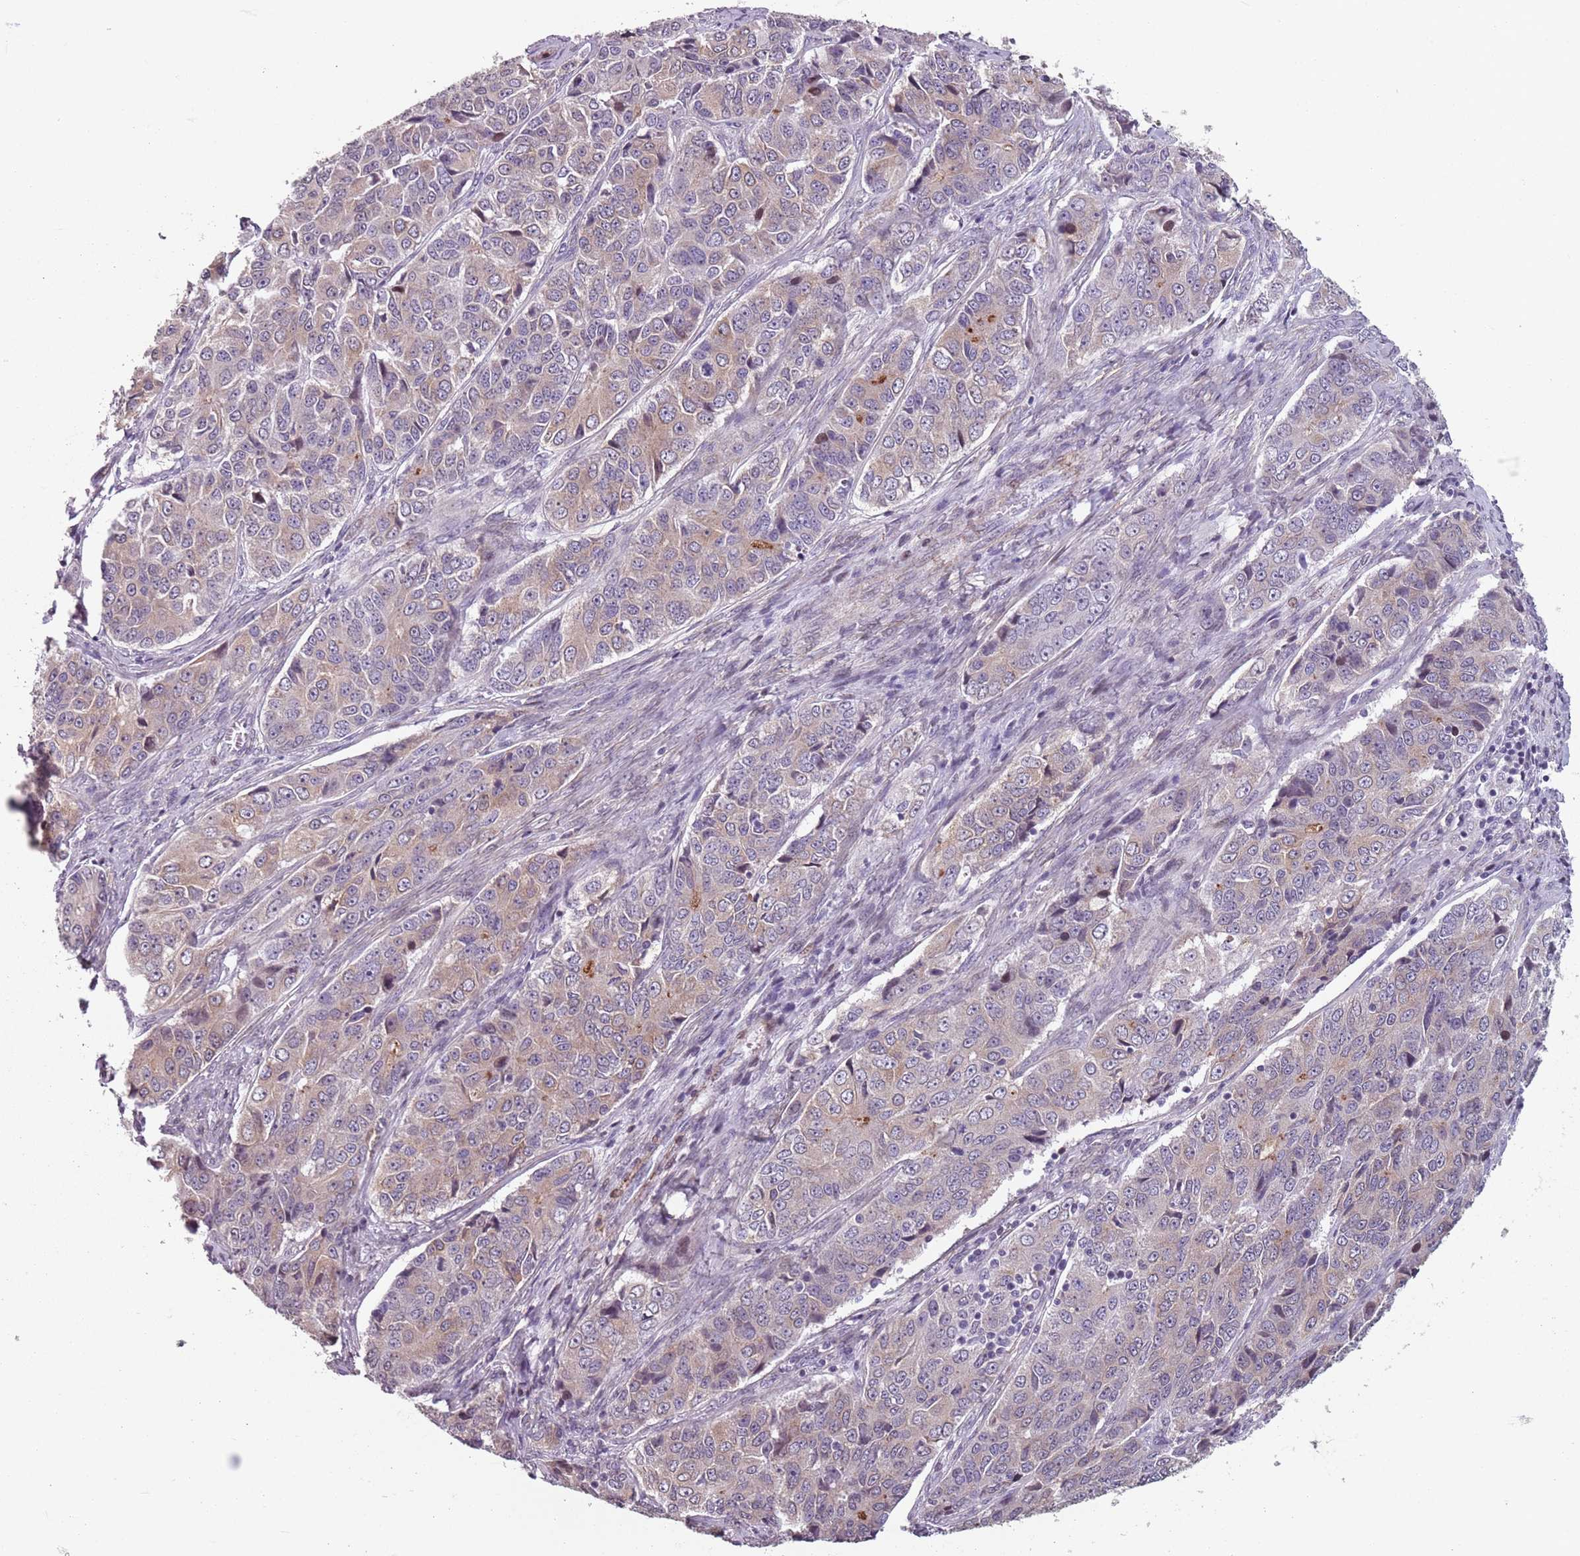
{"staining": {"intensity": "weak", "quantity": "25%-75%", "location": "cytoplasmic/membranous"}, "tissue": "ovarian cancer", "cell_type": "Tumor cells", "image_type": "cancer", "snomed": [{"axis": "morphology", "description": "Carcinoma, endometroid"}, {"axis": "topography", "description": "Ovary"}], "caption": "Immunohistochemical staining of human endometroid carcinoma (ovarian) demonstrates weak cytoplasmic/membranous protein positivity in about 25%-75% of tumor cells. The protein of interest is shown in brown color, while the nuclei are stained blue.", "gene": "TMC4", "patient": {"sex": "female", "age": 51}}